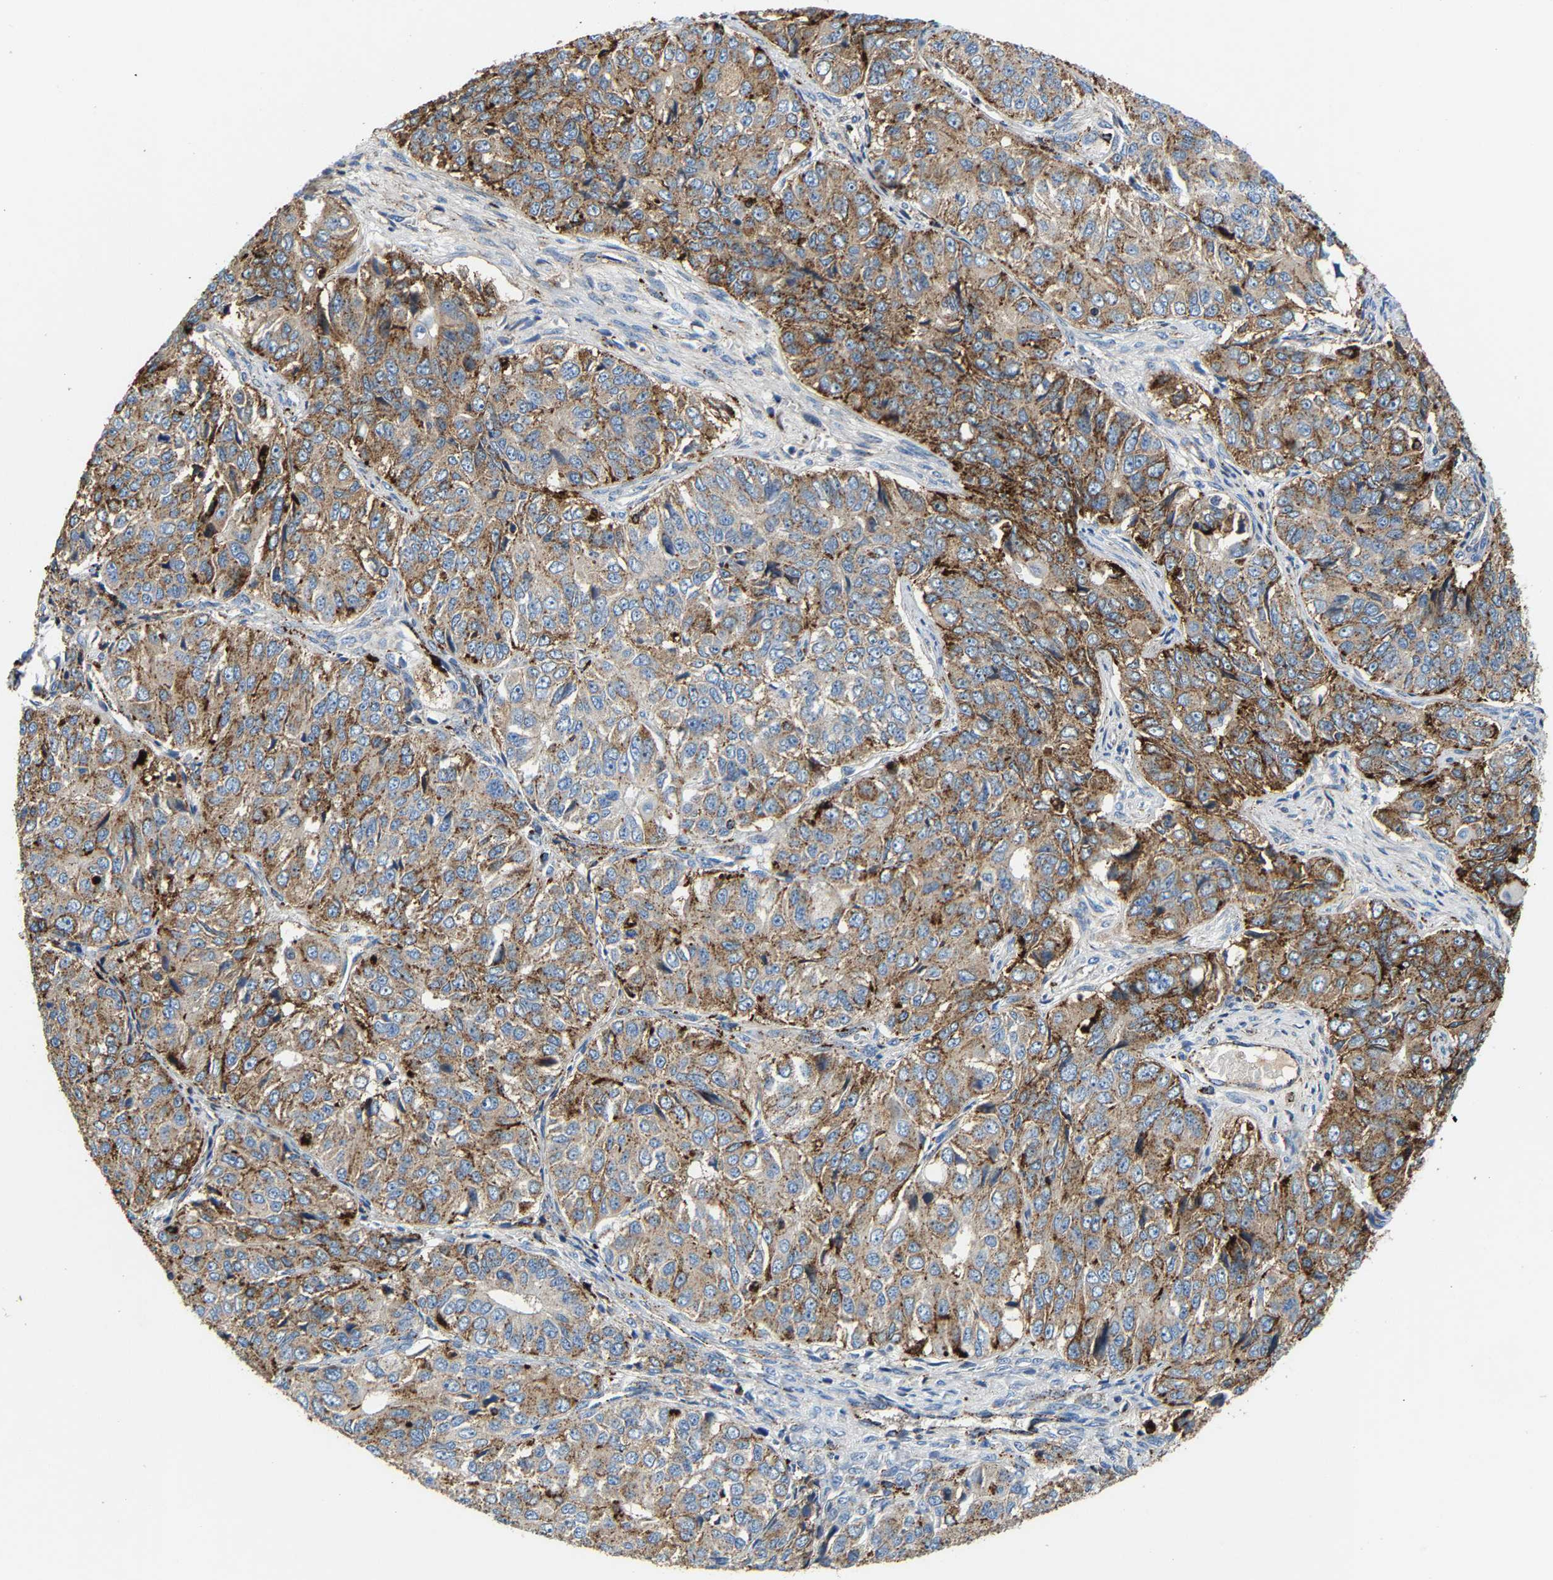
{"staining": {"intensity": "moderate", "quantity": "25%-75%", "location": "cytoplasmic/membranous"}, "tissue": "ovarian cancer", "cell_type": "Tumor cells", "image_type": "cancer", "snomed": [{"axis": "morphology", "description": "Carcinoma, endometroid"}, {"axis": "topography", "description": "Ovary"}], "caption": "Immunohistochemistry of human endometroid carcinoma (ovarian) shows medium levels of moderate cytoplasmic/membranous staining in about 25%-75% of tumor cells.", "gene": "DPP7", "patient": {"sex": "female", "age": 51}}